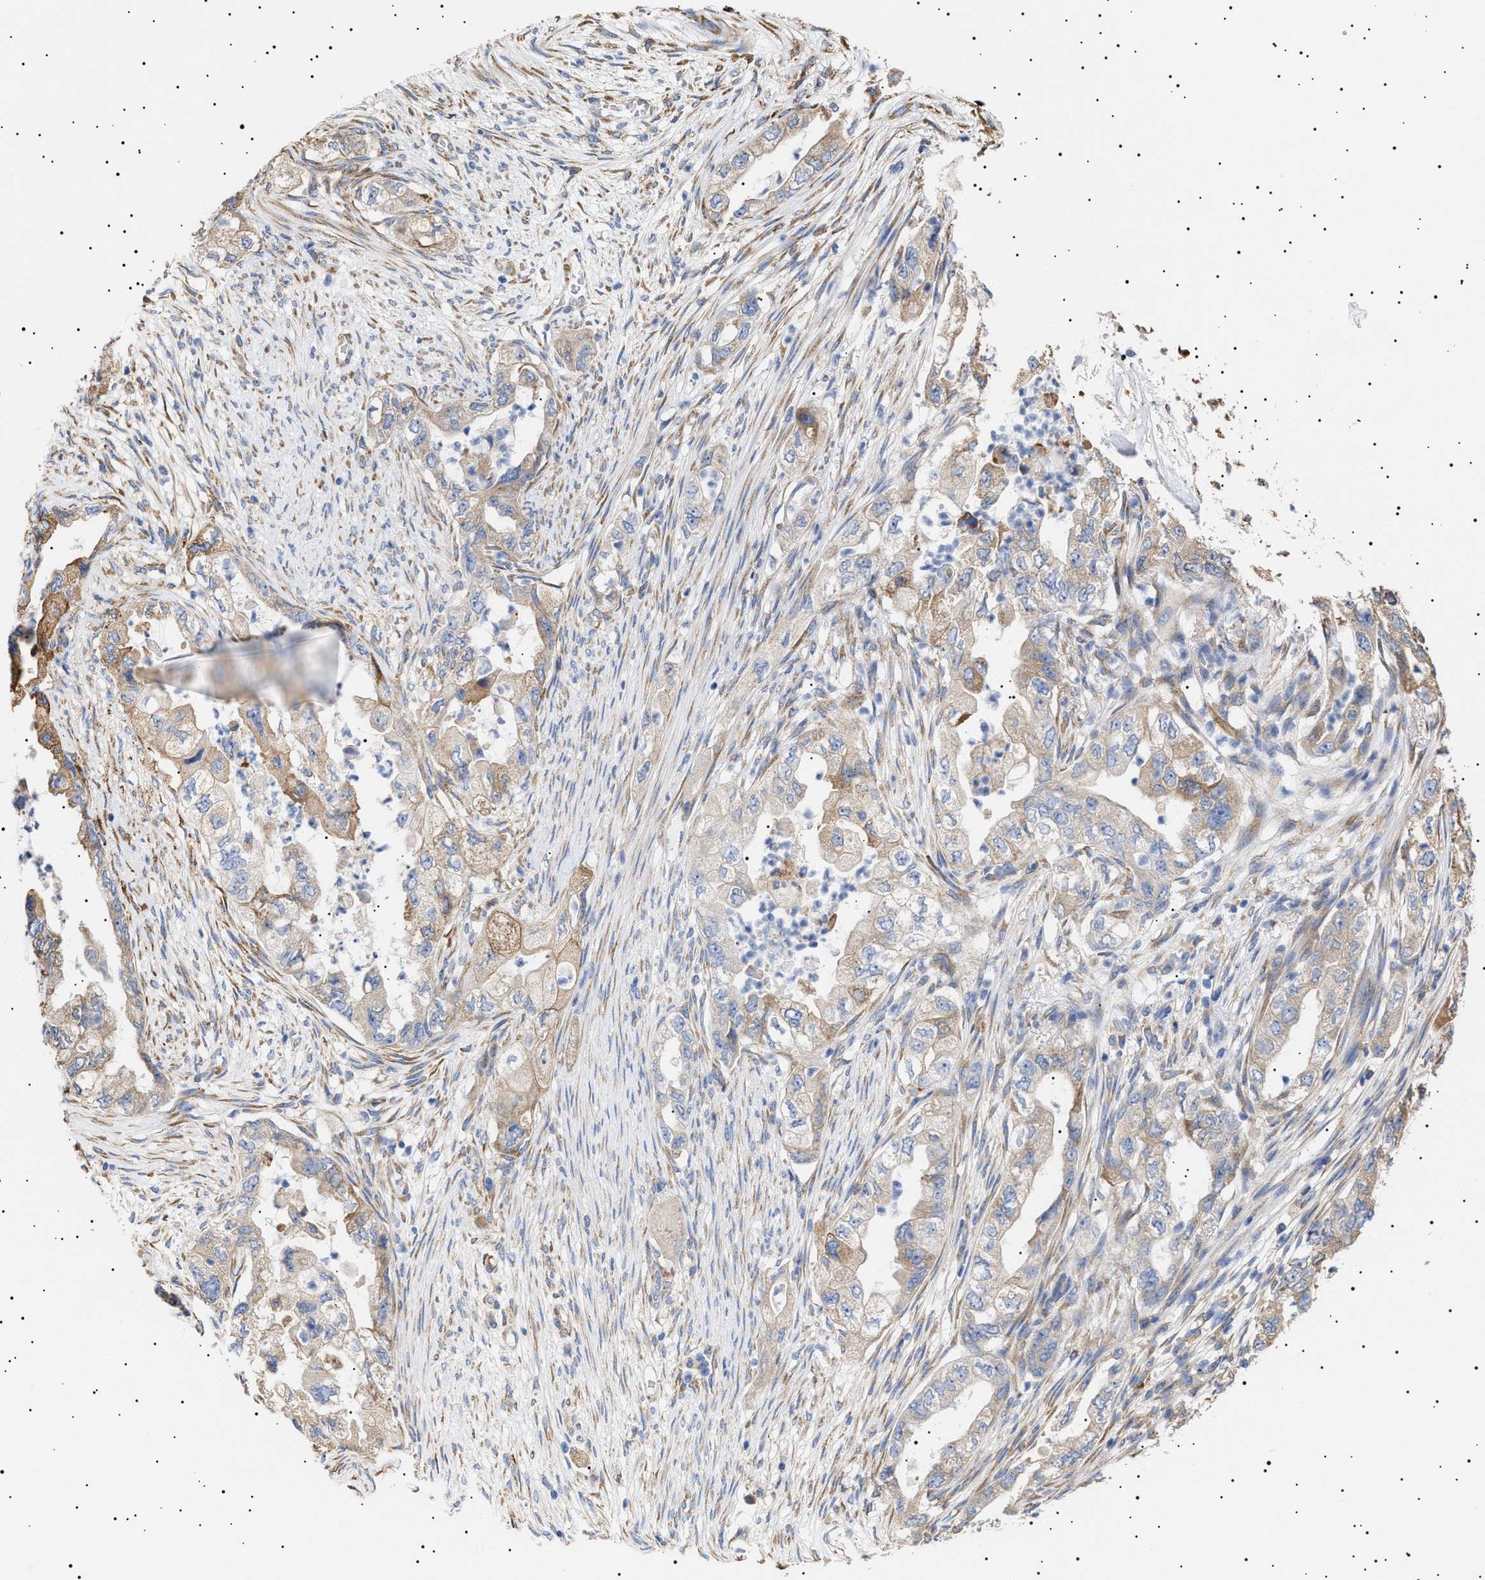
{"staining": {"intensity": "weak", "quantity": ">75%", "location": "cytoplasmic/membranous"}, "tissue": "pancreatic cancer", "cell_type": "Tumor cells", "image_type": "cancer", "snomed": [{"axis": "morphology", "description": "Adenocarcinoma, NOS"}, {"axis": "topography", "description": "Pancreas"}], "caption": "IHC image of neoplastic tissue: human pancreatic cancer stained using IHC displays low levels of weak protein expression localized specifically in the cytoplasmic/membranous of tumor cells, appearing as a cytoplasmic/membranous brown color.", "gene": "ERCC6L2", "patient": {"sex": "female", "age": 73}}